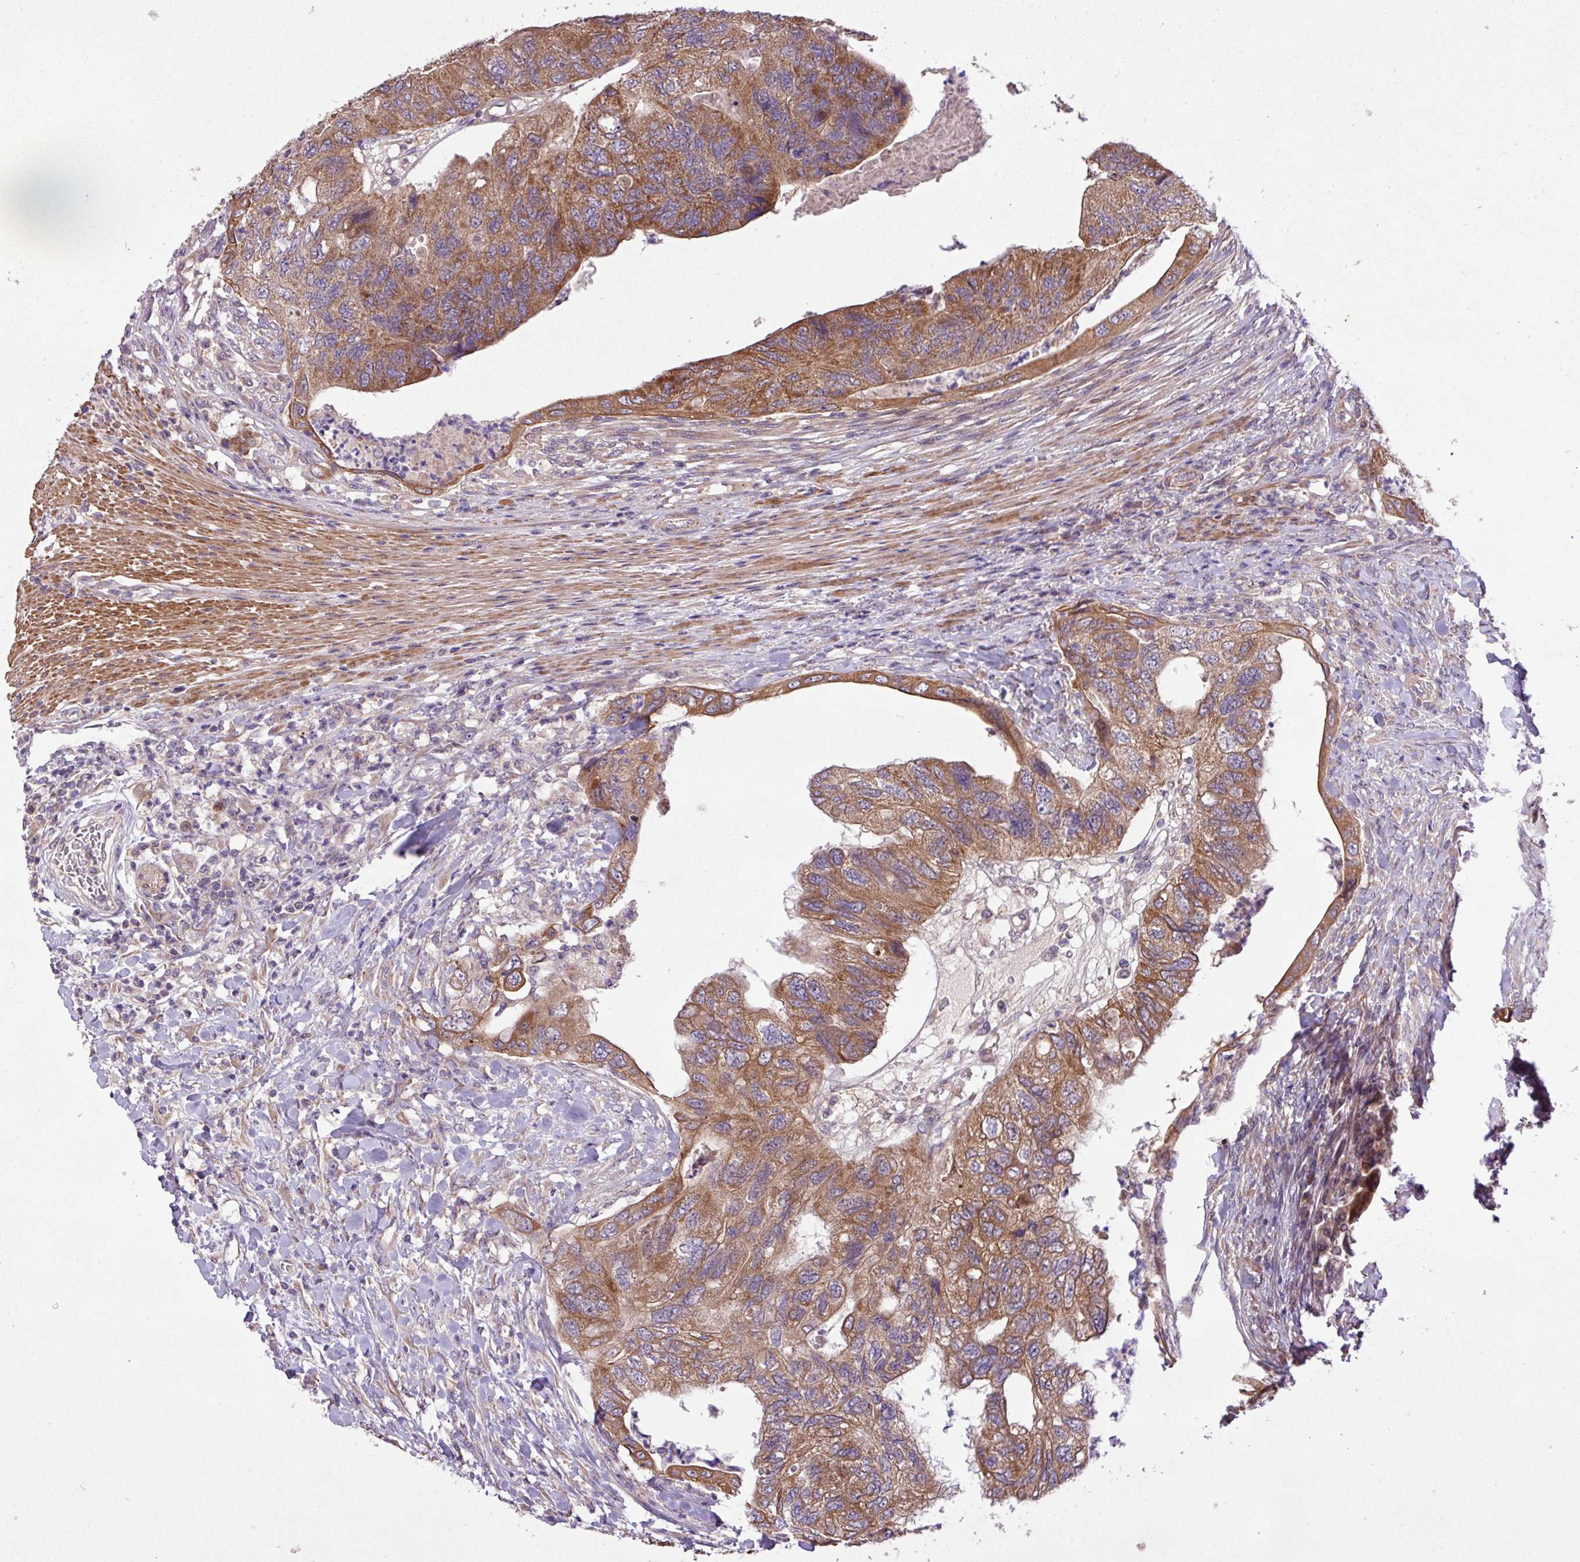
{"staining": {"intensity": "moderate", "quantity": ">75%", "location": "cytoplasmic/membranous"}, "tissue": "colorectal cancer", "cell_type": "Tumor cells", "image_type": "cancer", "snomed": [{"axis": "morphology", "description": "Adenocarcinoma, NOS"}, {"axis": "topography", "description": "Rectum"}], "caption": "Adenocarcinoma (colorectal) was stained to show a protein in brown. There is medium levels of moderate cytoplasmic/membranous staining in approximately >75% of tumor cells.", "gene": "TIMM10B", "patient": {"sex": "male", "age": 63}}